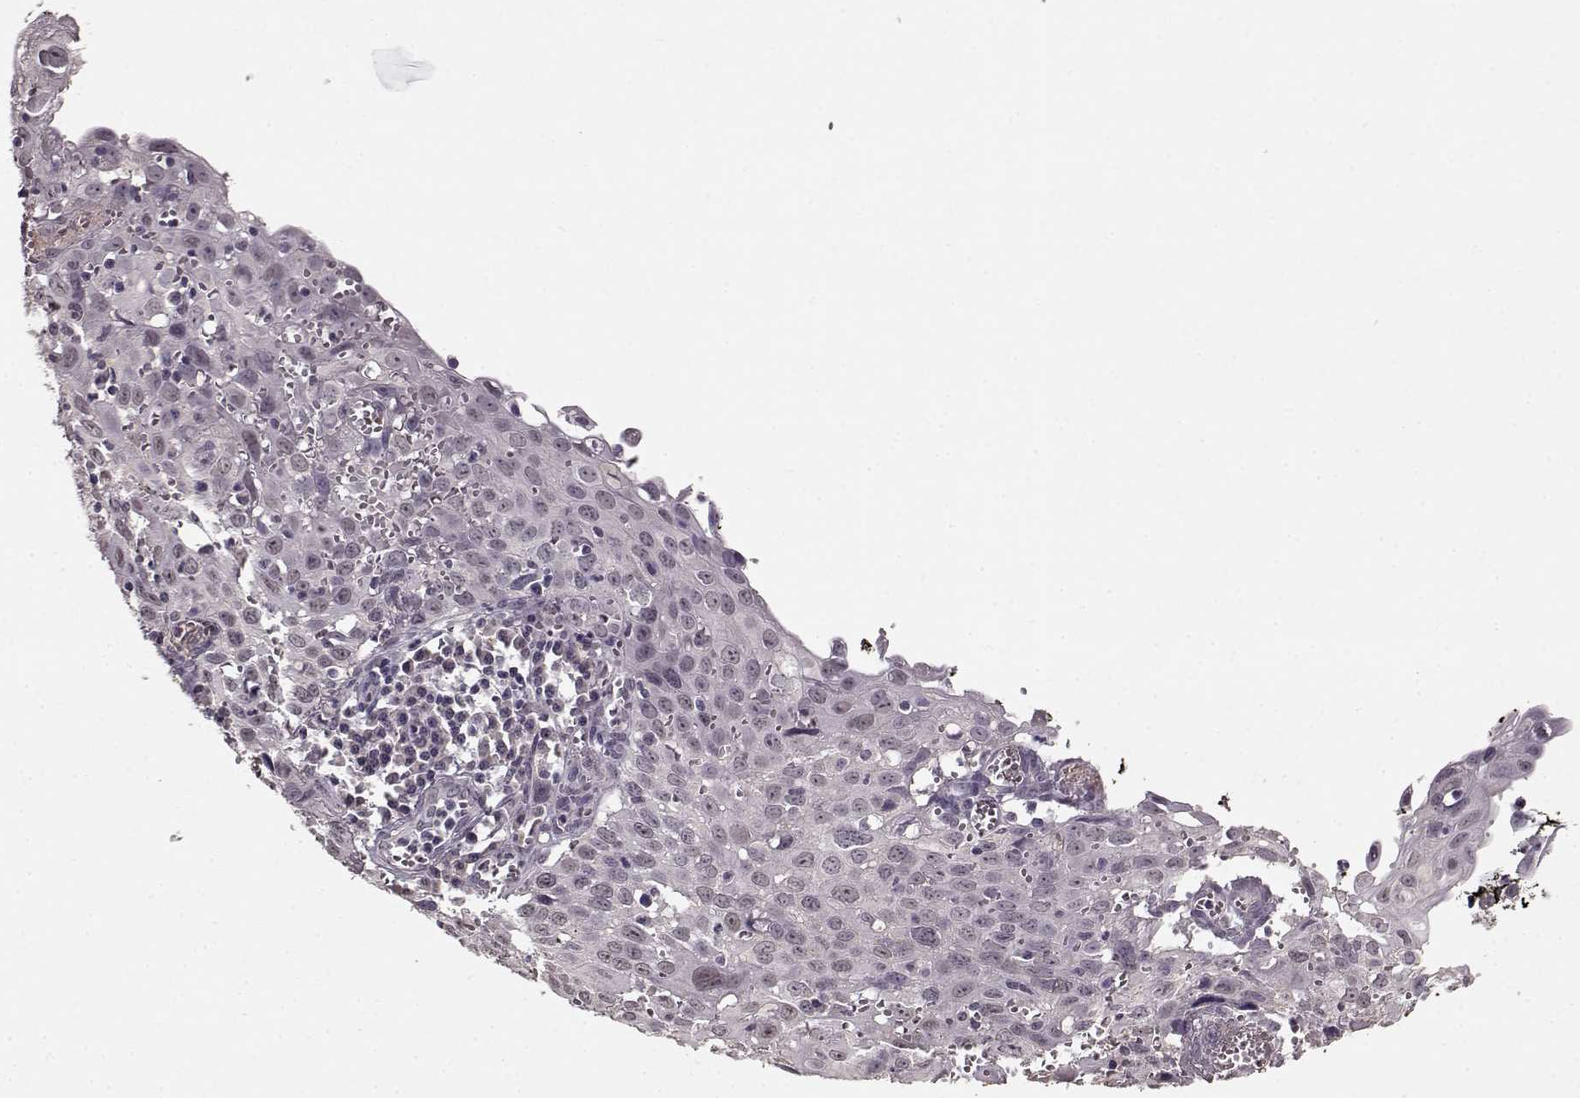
{"staining": {"intensity": "weak", "quantity": "<25%", "location": "nuclear"}, "tissue": "cervical cancer", "cell_type": "Tumor cells", "image_type": "cancer", "snomed": [{"axis": "morphology", "description": "Squamous cell carcinoma, NOS"}, {"axis": "topography", "description": "Cervix"}], "caption": "DAB (3,3'-diaminobenzidine) immunohistochemical staining of cervical squamous cell carcinoma demonstrates no significant staining in tumor cells. Nuclei are stained in blue.", "gene": "RP1L1", "patient": {"sex": "female", "age": 38}}